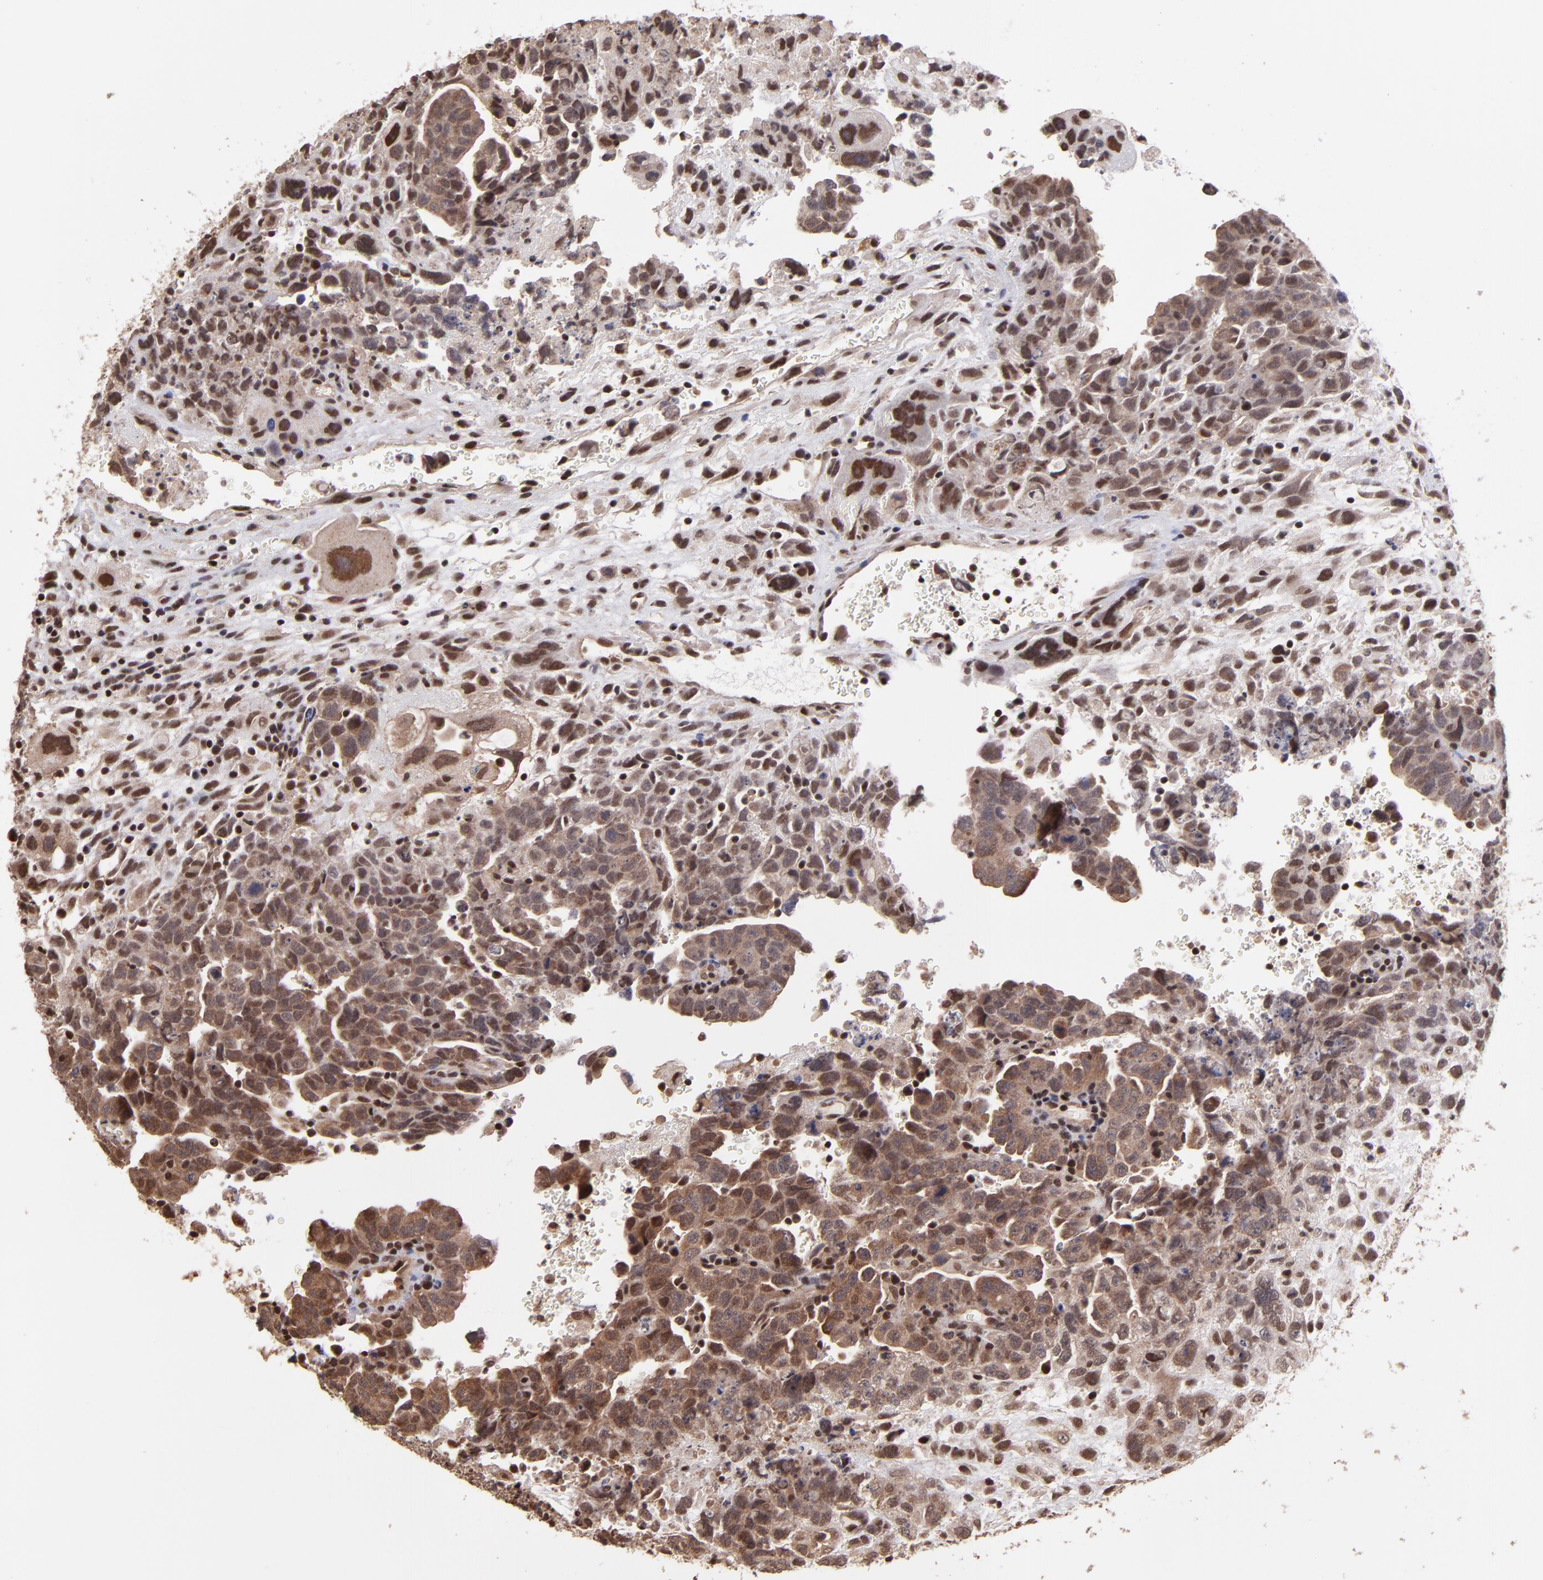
{"staining": {"intensity": "moderate", "quantity": "25%-75%", "location": "cytoplasmic/membranous,nuclear"}, "tissue": "testis cancer", "cell_type": "Tumor cells", "image_type": "cancer", "snomed": [{"axis": "morphology", "description": "Carcinoma, Embryonal, NOS"}, {"axis": "topography", "description": "Testis"}], "caption": "Embryonal carcinoma (testis) stained for a protein (brown) displays moderate cytoplasmic/membranous and nuclear positive expression in about 25%-75% of tumor cells.", "gene": "TERF2", "patient": {"sex": "male", "age": 28}}